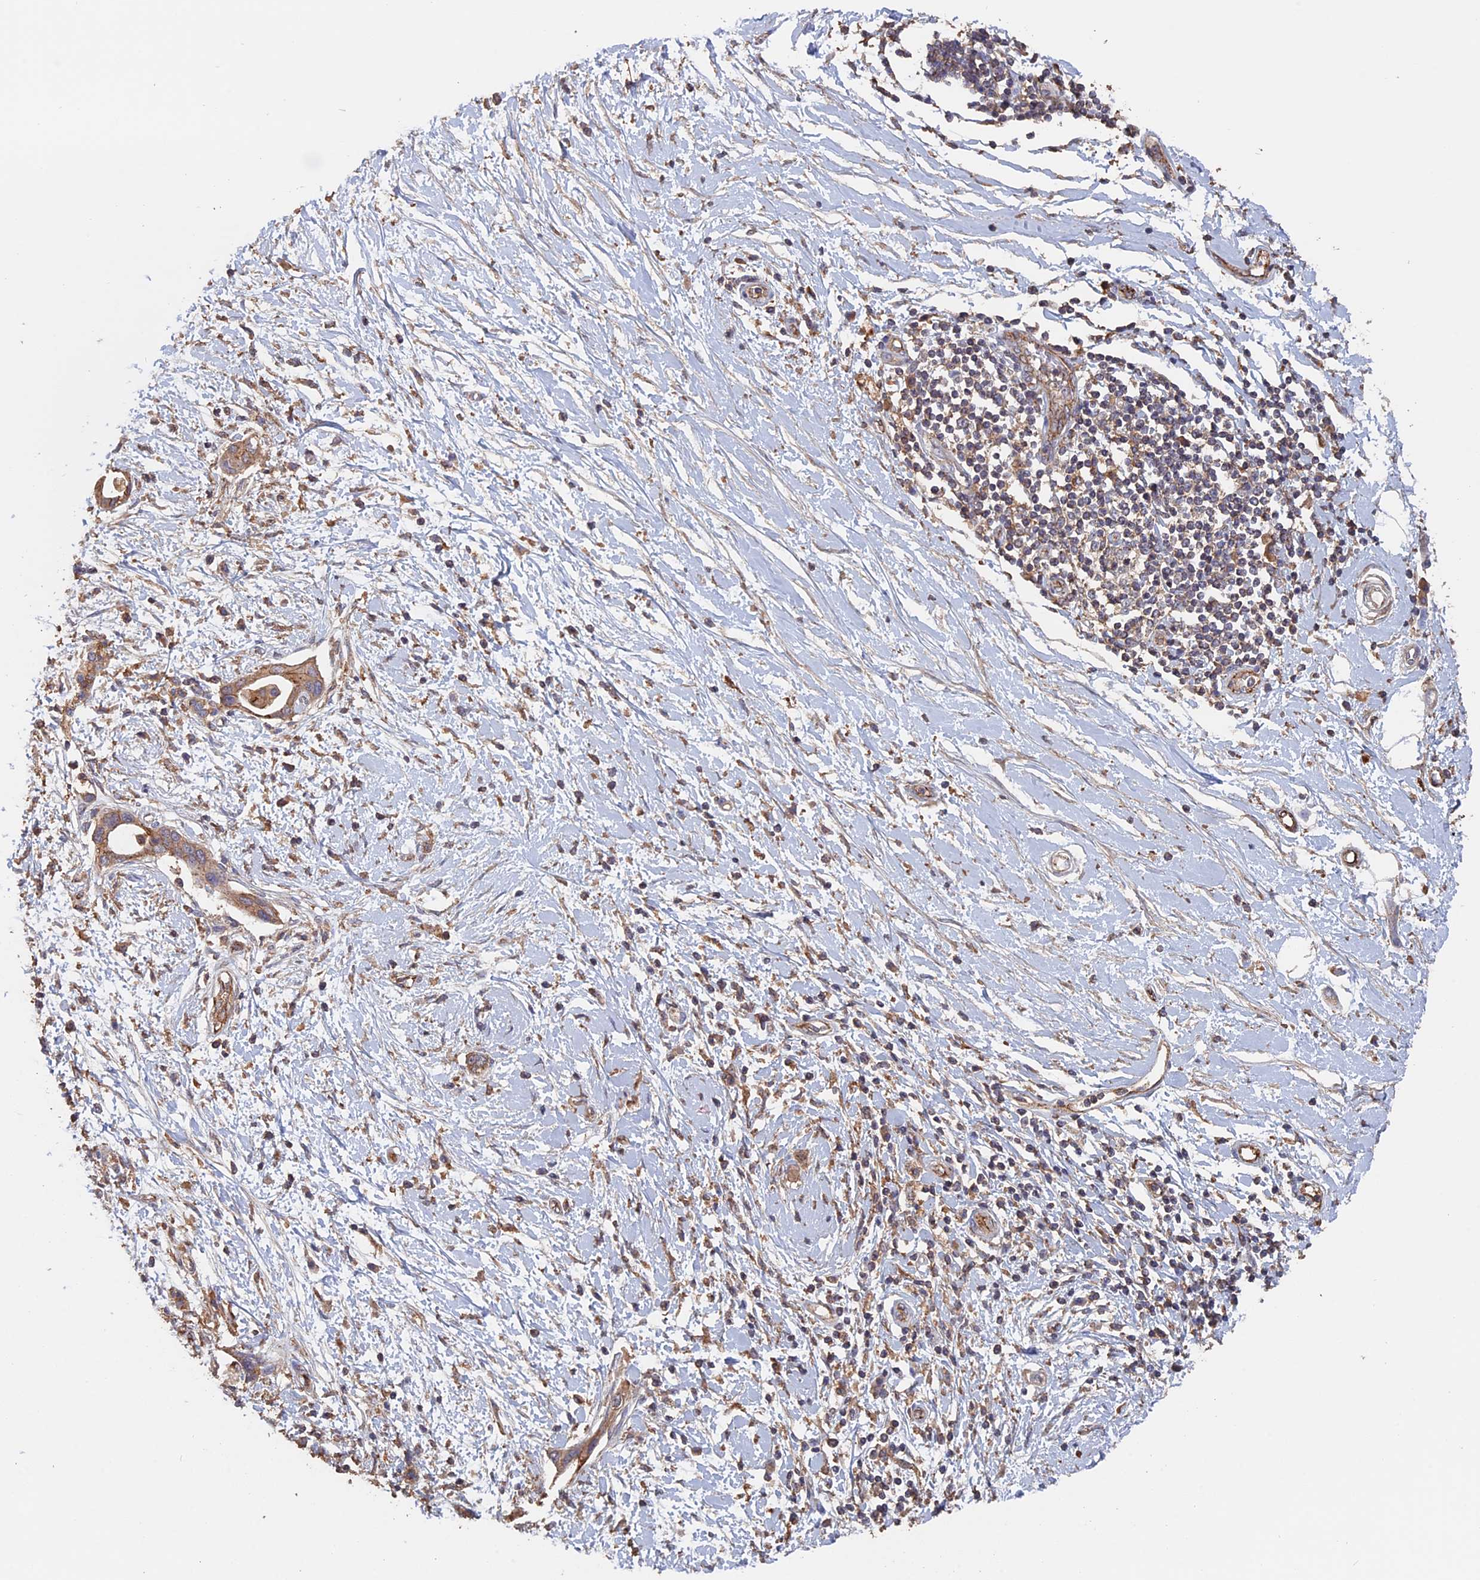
{"staining": {"intensity": "moderate", "quantity": ">75%", "location": "cytoplasmic/membranous"}, "tissue": "pancreatic cancer", "cell_type": "Tumor cells", "image_type": "cancer", "snomed": [{"axis": "morphology", "description": "Normal tissue, NOS"}, {"axis": "morphology", "description": "Adenocarcinoma, NOS"}, {"axis": "topography", "description": "Pancreas"}, {"axis": "topography", "description": "Peripheral nerve tissue"}], "caption": "This is a micrograph of IHC staining of adenocarcinoma (pancreatic), which shows moderate positivity in the cytoplasmic/membranous of tumor cells.", "gene": "PIGQ", "patient": {"sex": "male", "age": 59}}